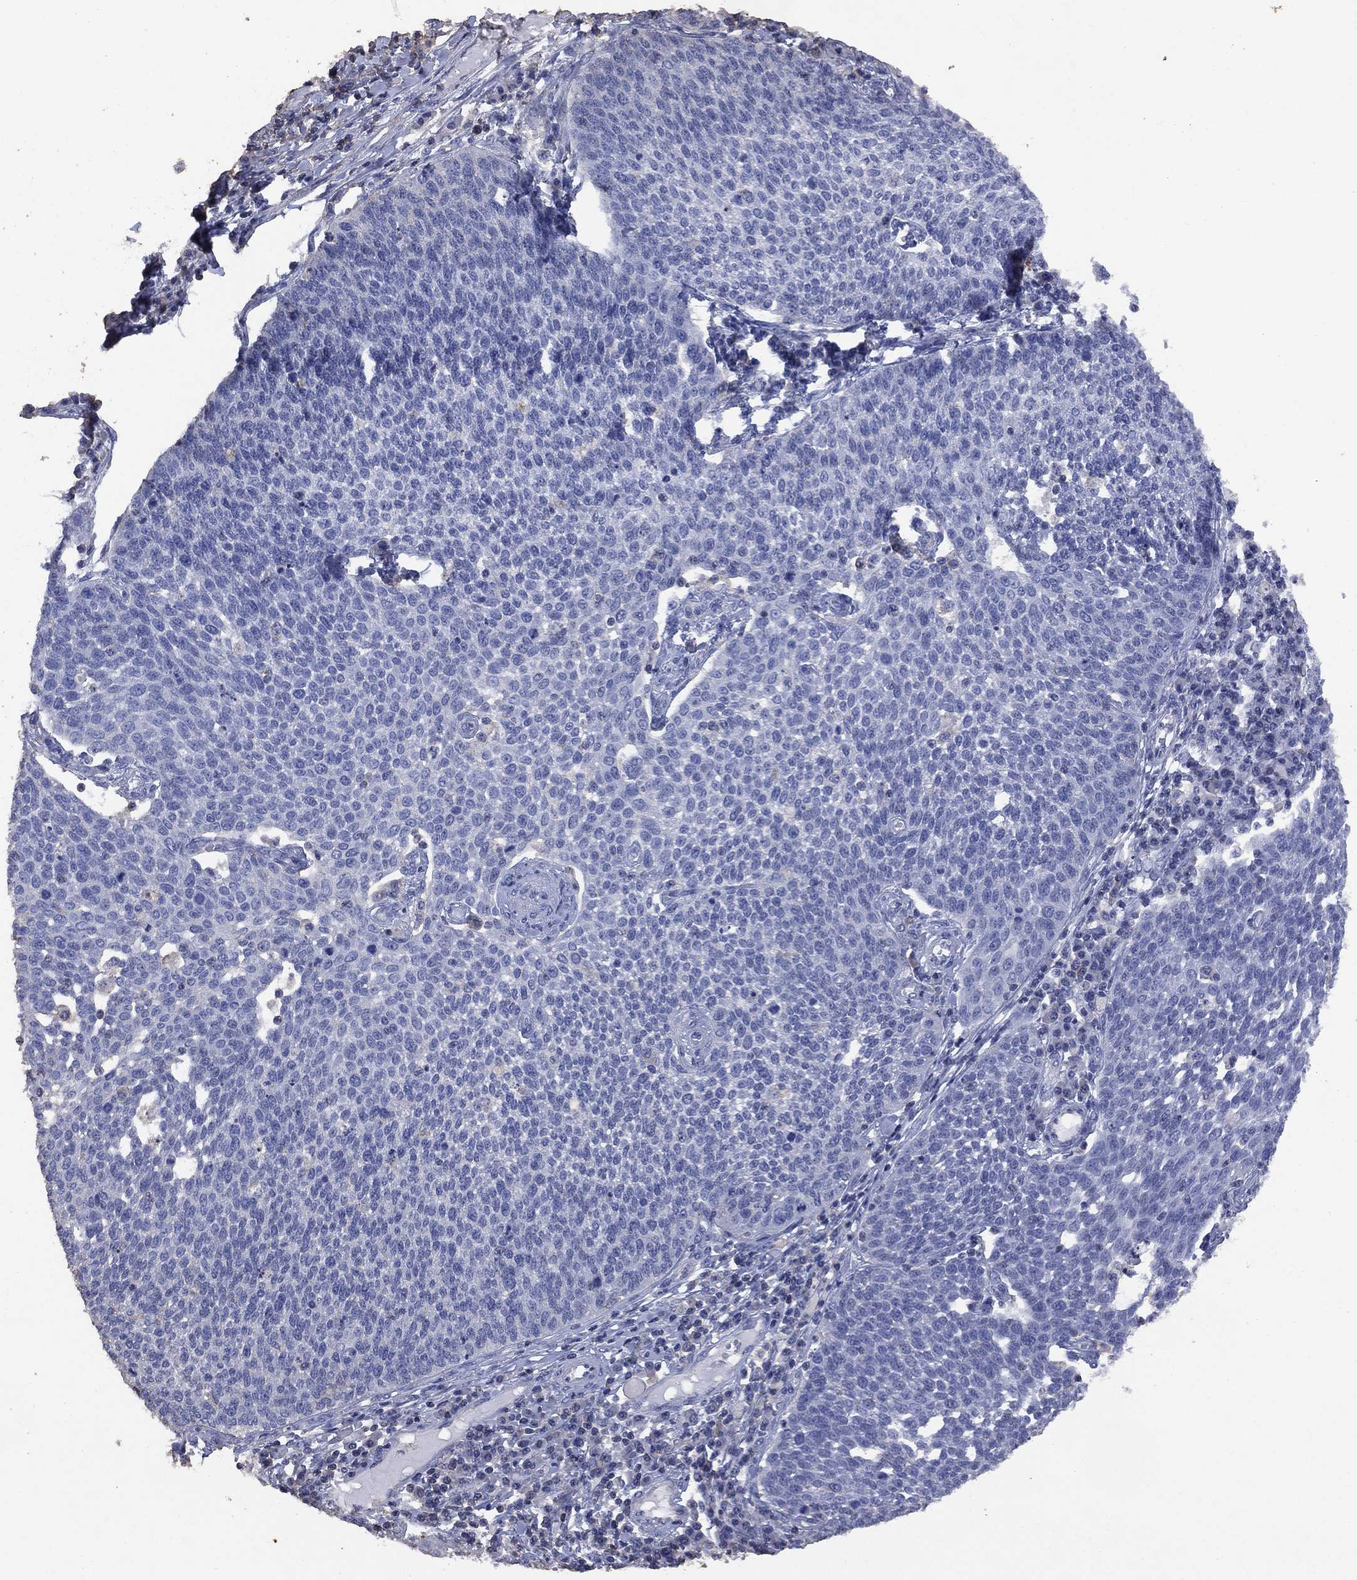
{"staining": {"intensity": "negative", "quantity": "none", "location": "none"}, "tissue": "cervical cancer", "cell_type": "Tumor cells", "image_type": "cancer", "snomed": [{"axis": "morphology", "description": "Squamous cell carcinoma, NOS"}, {"axis": "topography", "description": "Cervix"}], "caption": "High magnification brightfield microscopy of cervical cancer stained with DAB (3,3'-diaminobenzidine) (brown) and counterstained with hematoxylin (blue): tumor cells show no significant positivity. (DAB (3,3'-diaminobenzidine) IHC with hematoxylin counter stain).", "gene": "ADPRHL1", "patient": {"sex": "female", "age": 34}}